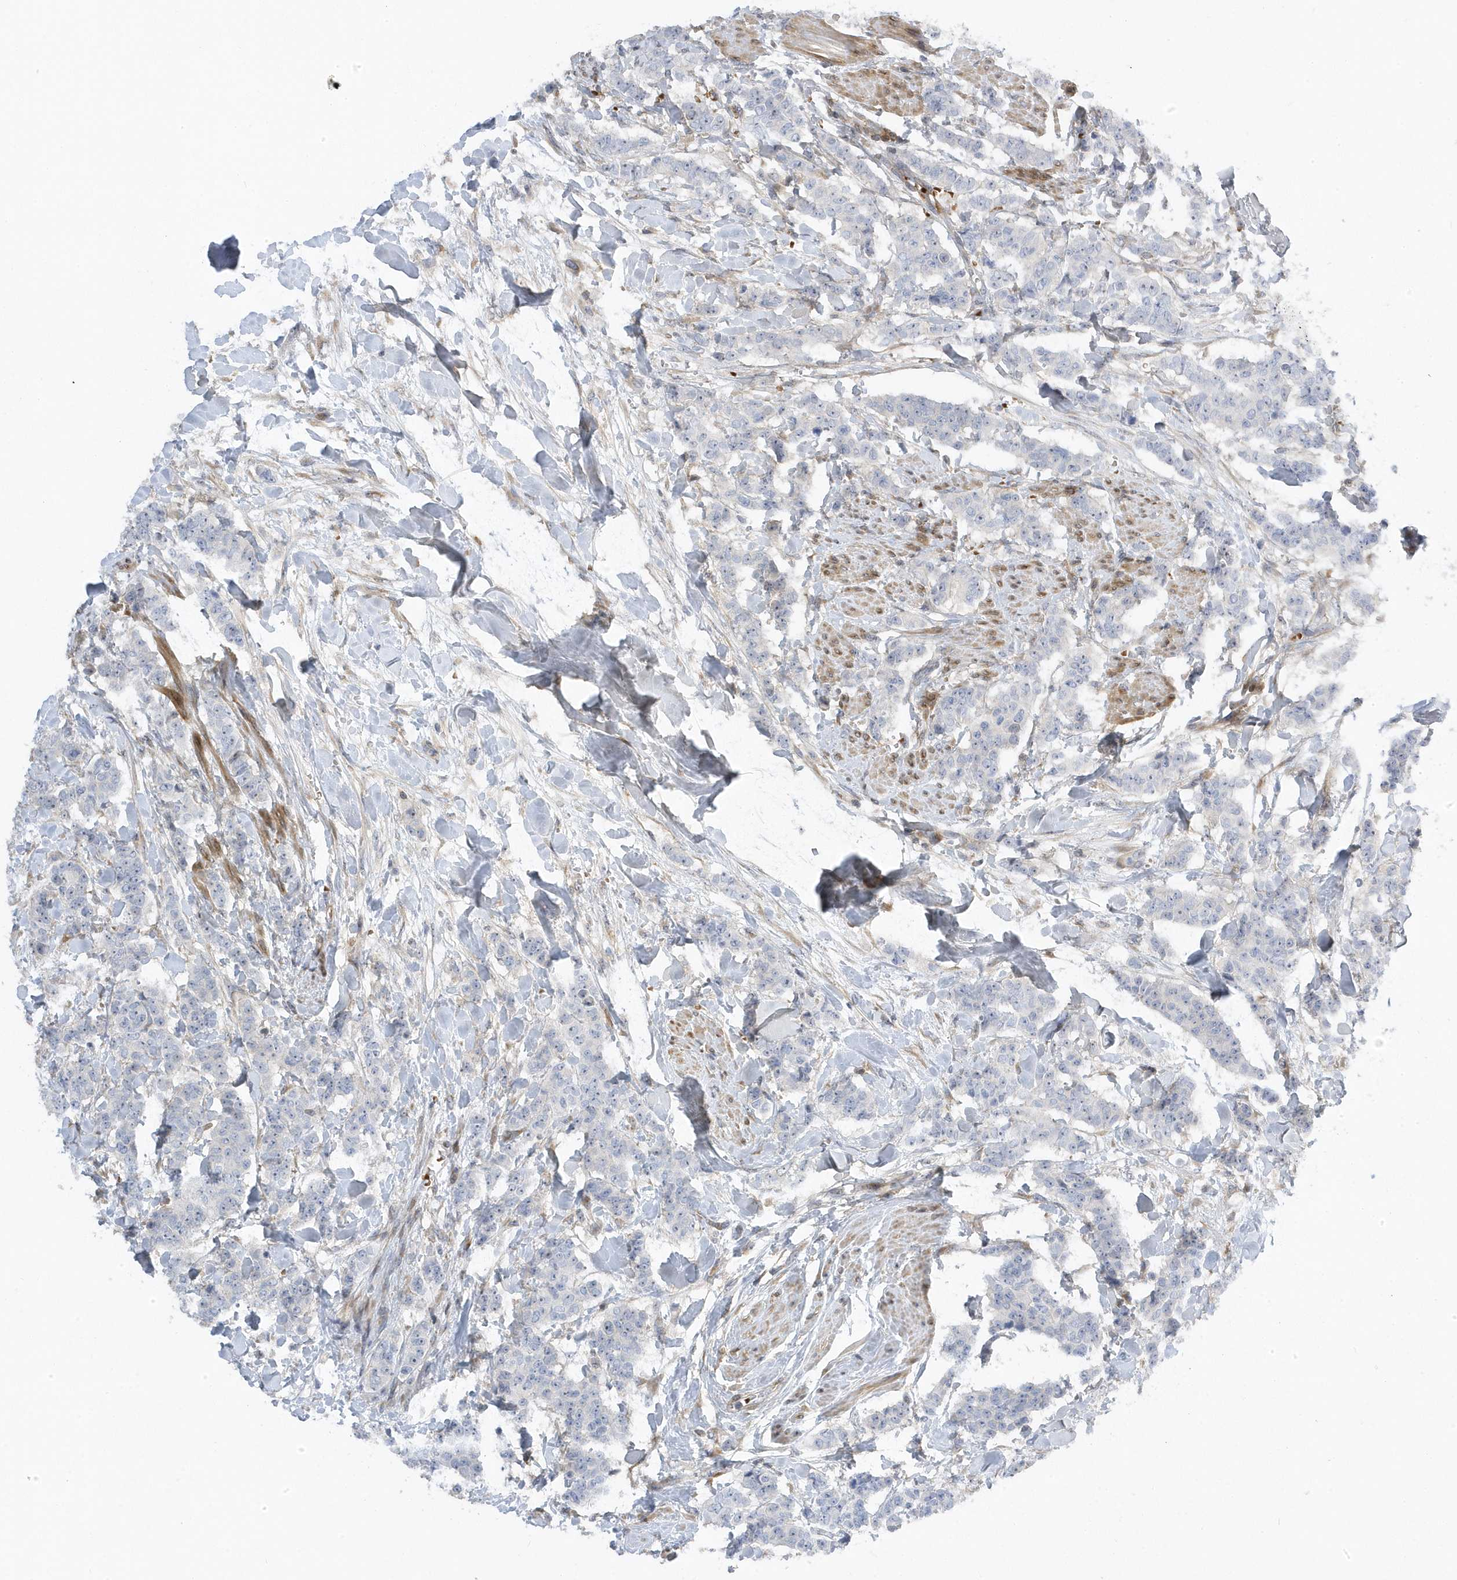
{"staining": {"intensity": "negative", "quantity": "none", "location": "none"}, "tissue": "breast cancer", "cell_type": "Tumor cells", "image_type": "cancer", "snomed": [{"axis": "morphology", "description": "Duct carcinoma"}, {"axis": "topography", "description": "Breast"}], "caption": "Image shows no significant protein expression in tumor cells of invasive ductal carcinoma (breast).", "gene": "MAP7D3", "patient": {"sex": "female", "age": 40}}